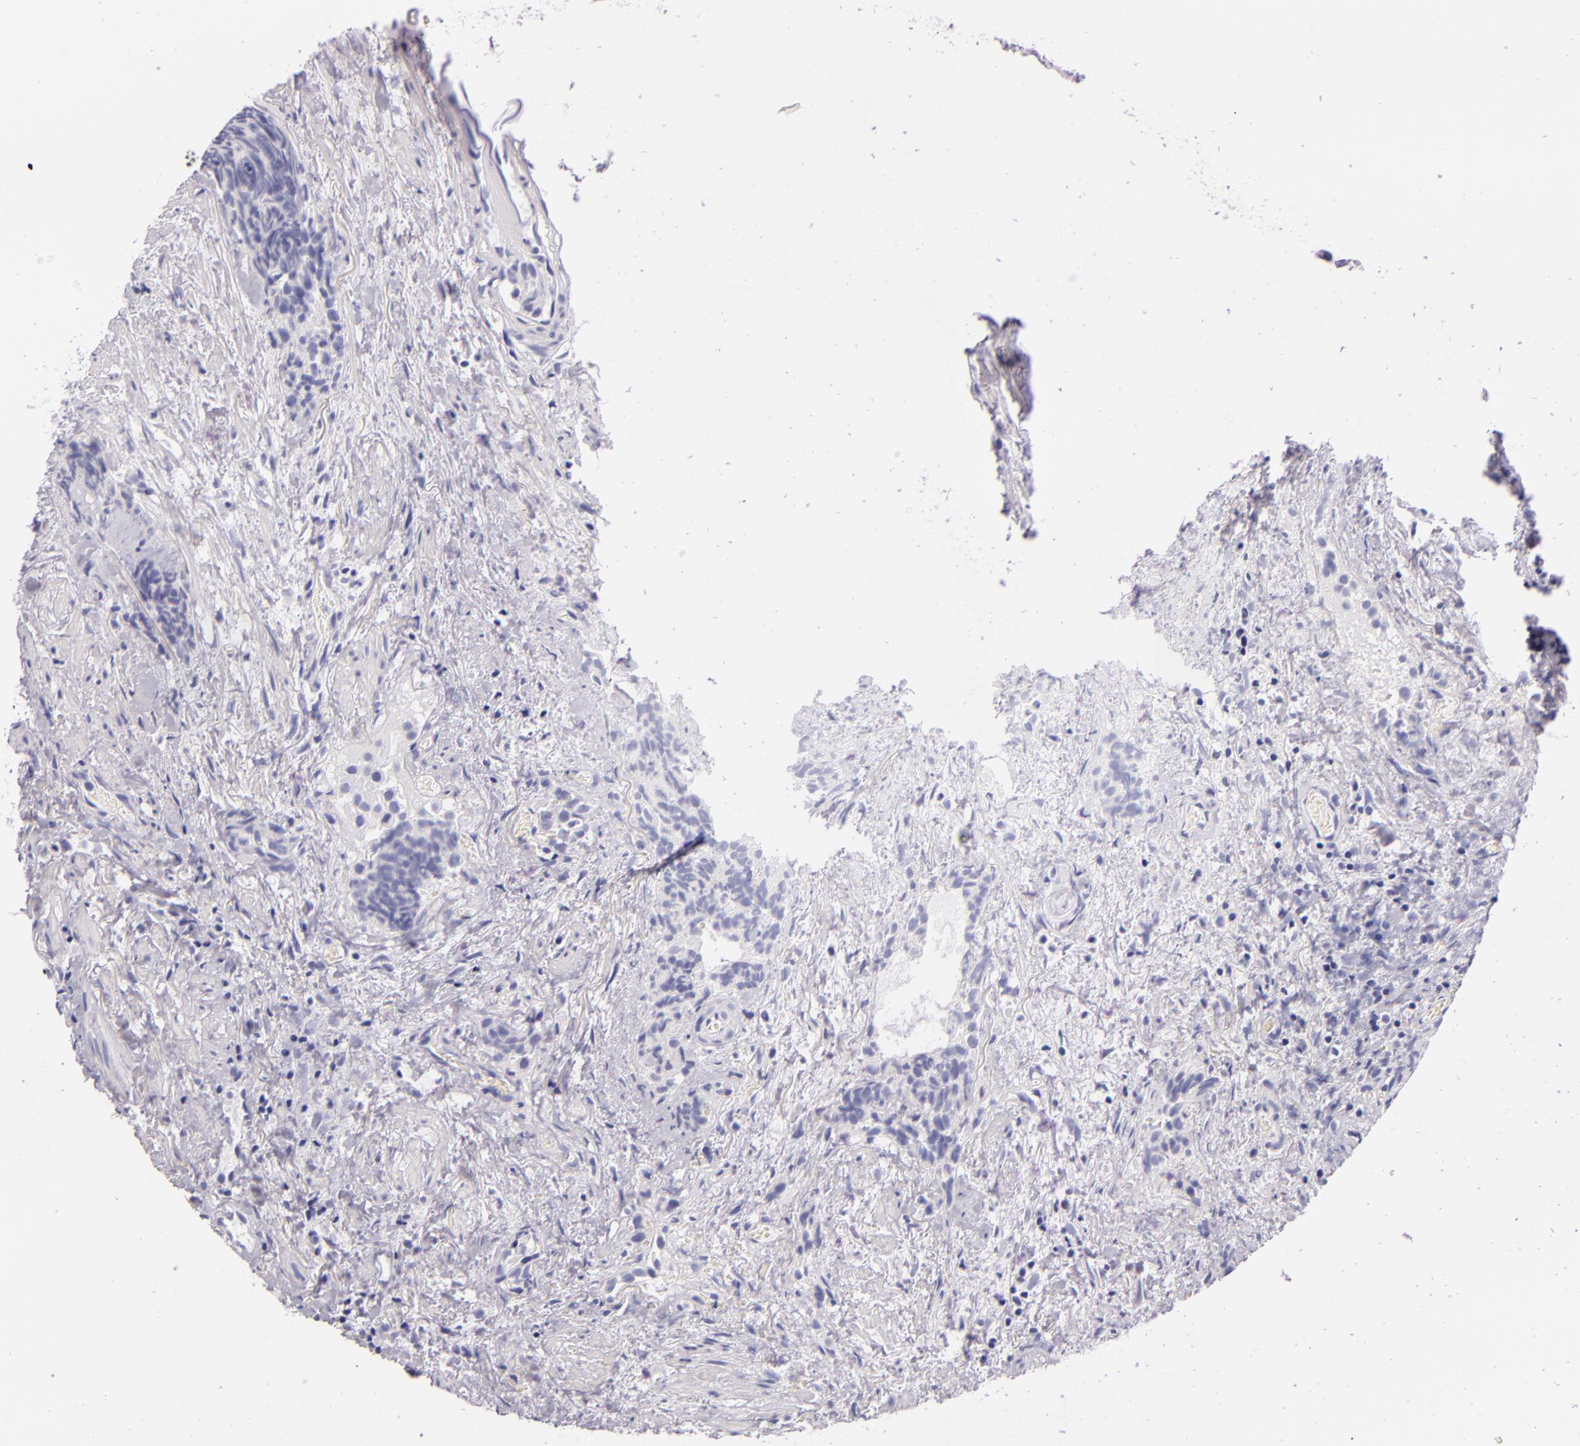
{"staining": {"intensity": "negative", "quantity": "none", "location": "none"}, "tissue": "urothelial cancer", "cell_type": "Tumor cells", "image_type": "cancer", "snomed": [{"axis": "morphology", "description": "Urothelial carcinoma, High grade"}, {"axis": "topography", "description": "Urinary bladder"}], "caption": "This is a image of IHC staining of urothelial carcinoma (high-grade), which shows no staining in tumor cells.", "gene": "INA", "patient": {"sex": "female", "age": 78}}